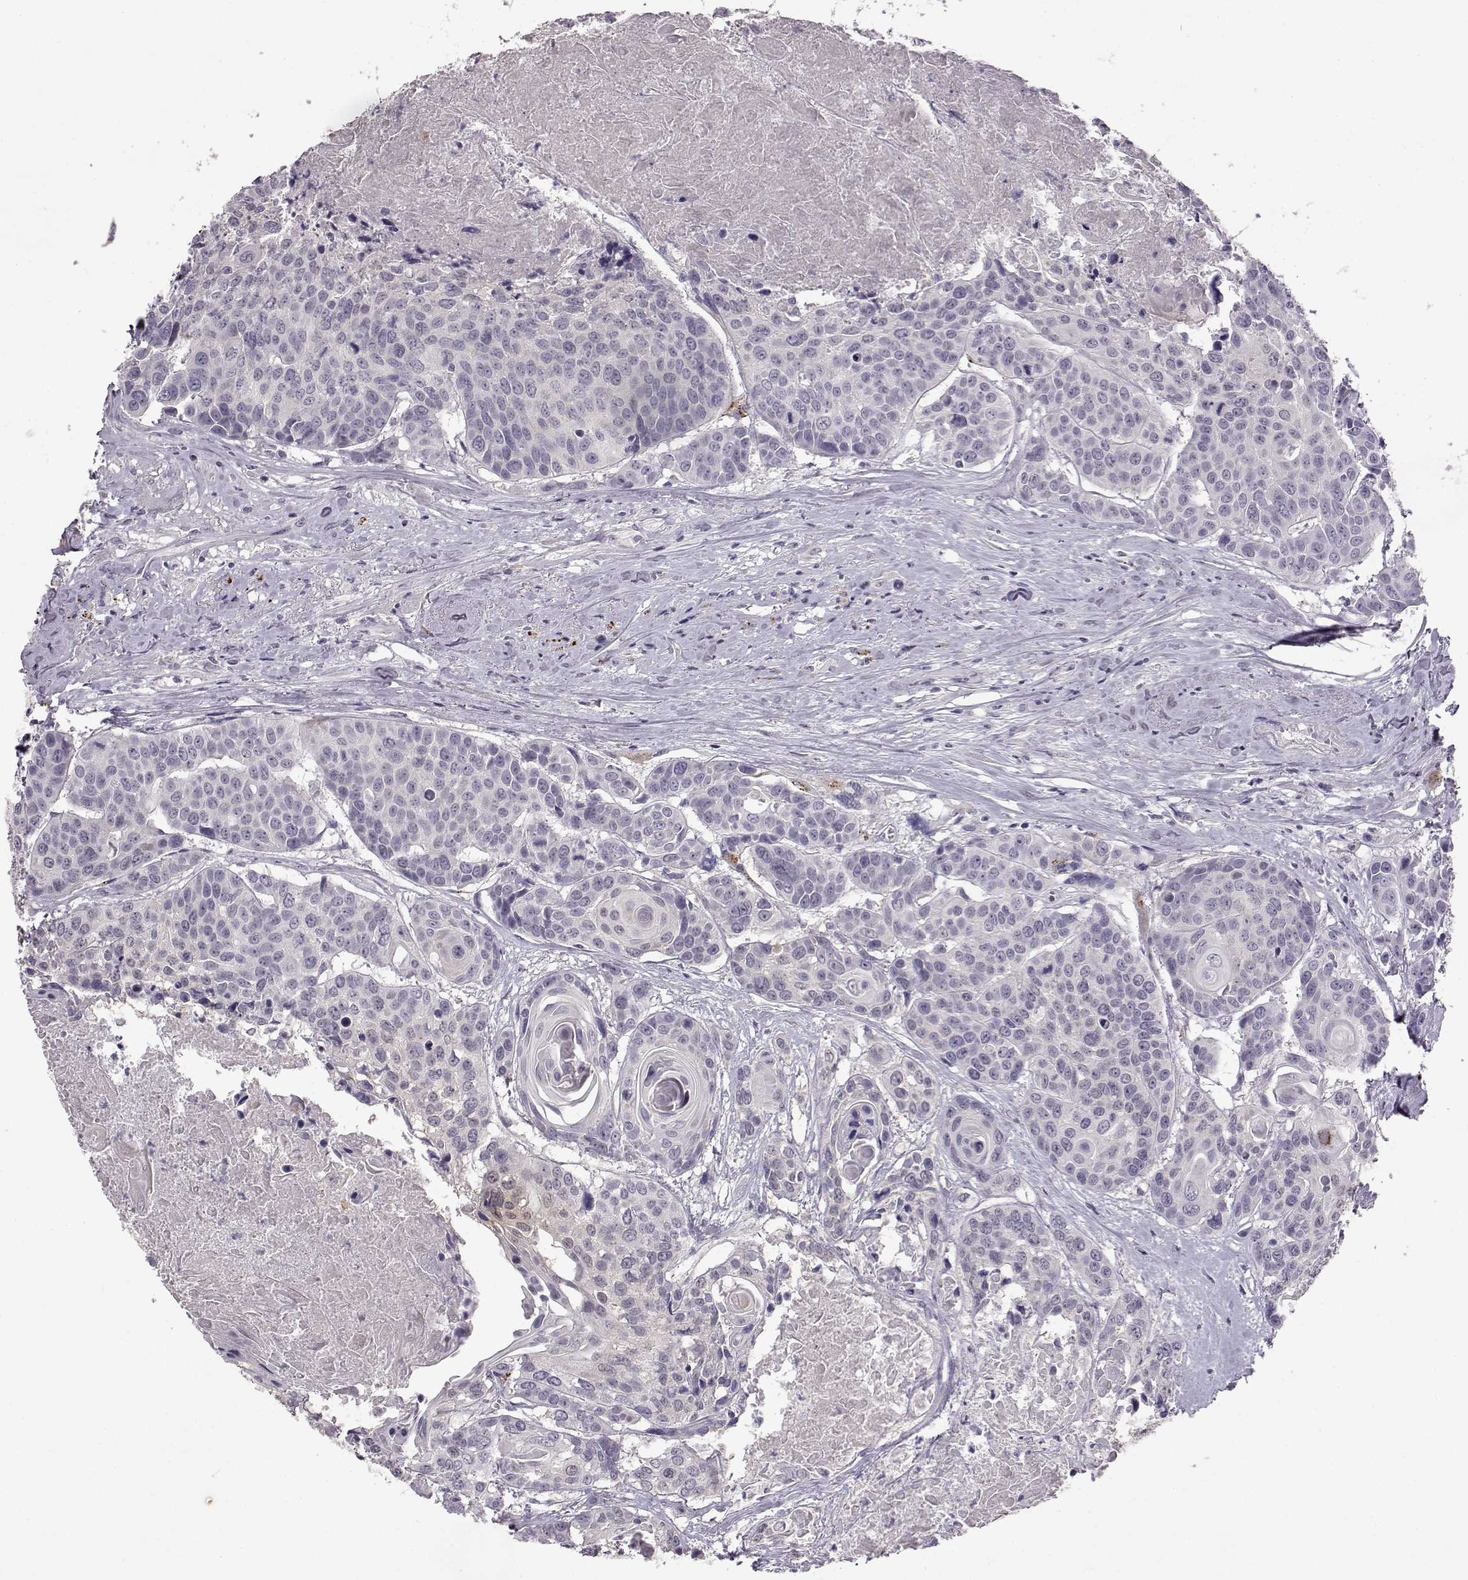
{"staining": {"intensity": "negative", "quantity": "none", "location": "none"}, "tissue": "head and neck cancer", "cell_type": "Tumor cells", "image_type": "cancer", "snomed": [{"axis": "morphology", "description": "Squamous cell carcinoma, NOS"}, {"axis": "topography", "description": "Oral tissue"}, {"axis": "topography", "description": "Head-Neck"}], "caption": "DAB (3,3'-diaminobenzidine) immunohistochemical staining of human head and neck cancer displays no significant expression in tumor cells.", "gene": "SPAG17", "patient": {"sex": "male", "age": 56}}